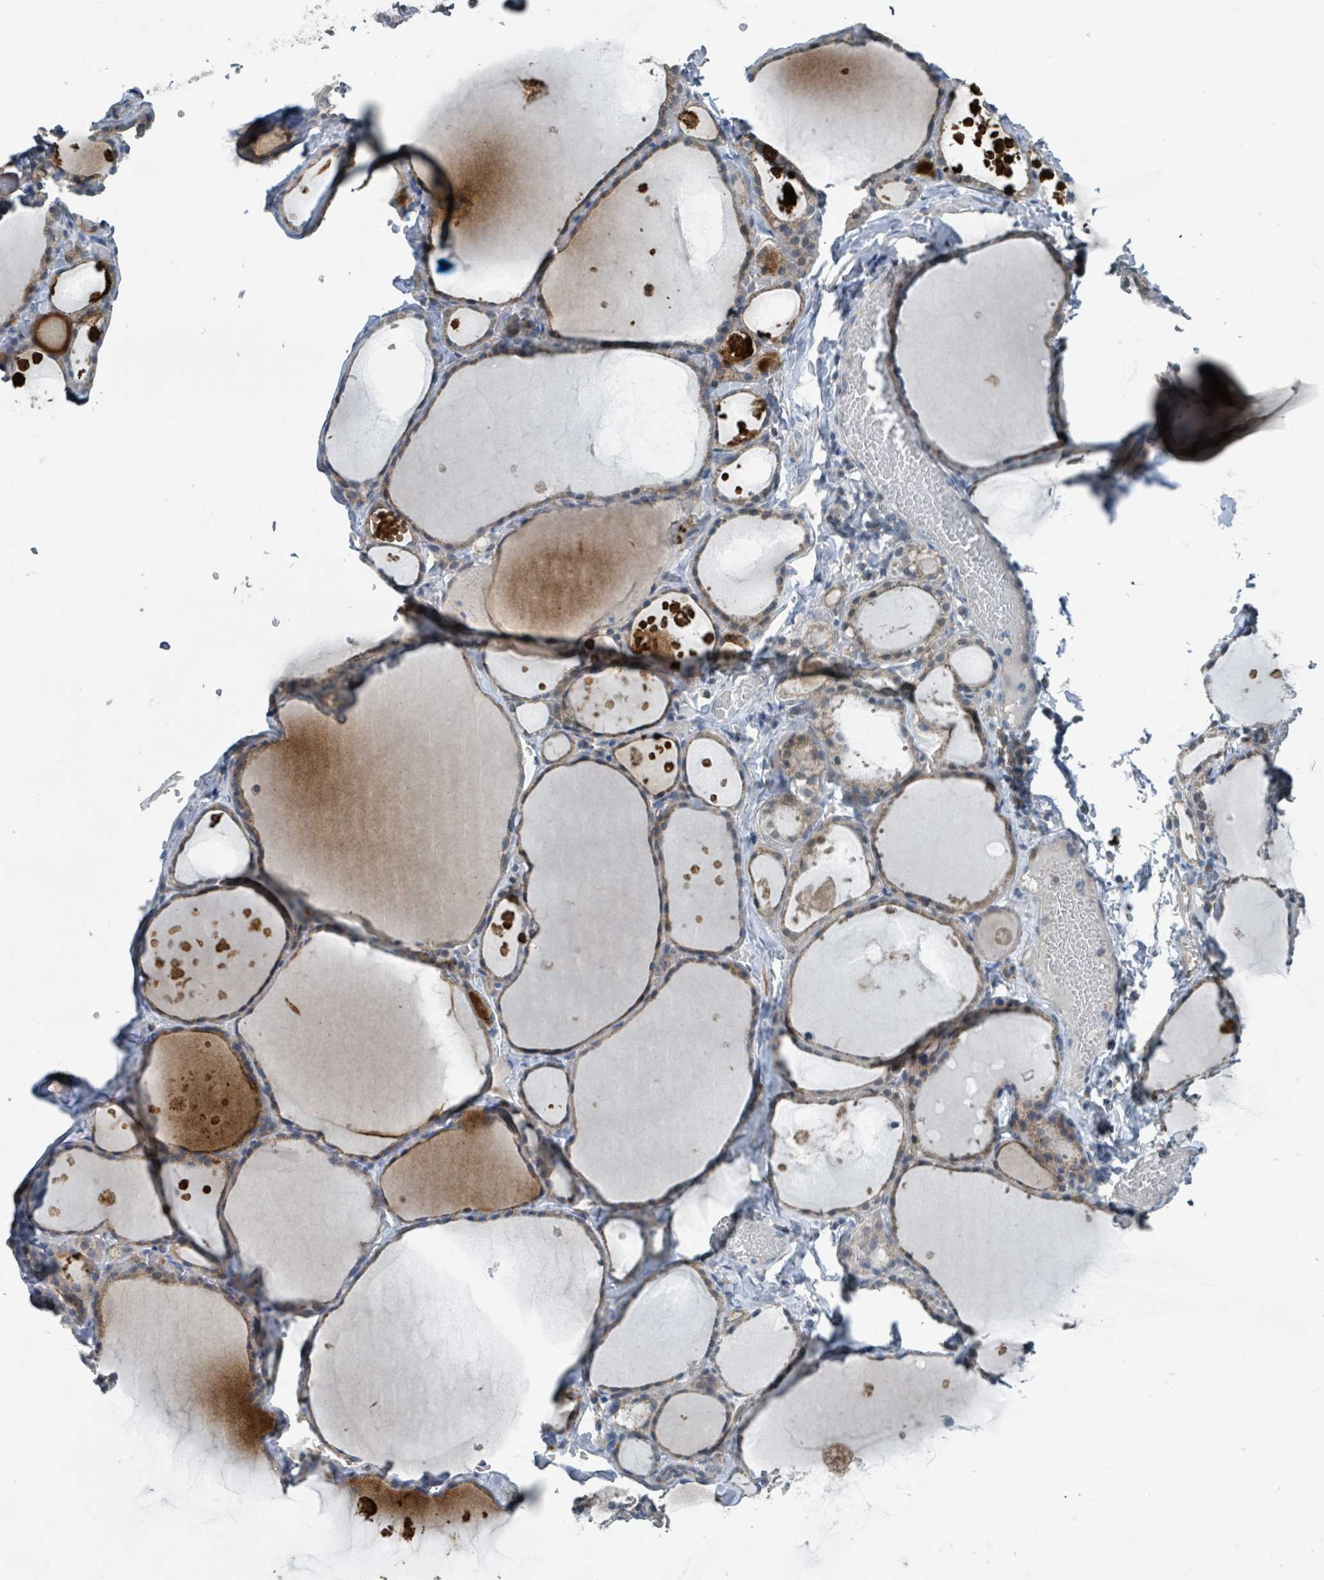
{"staining": {"intensity": "moderate", "quantity": ">75%", "location": "cytoplasmic/membranous"}, "tissue": "thyroid gland", "cell_type": "Glandular cells", "image_type": "normal", "snomed": [{"axis": "morphology", "description": "Normal tissue, NOS"}, {"axis": "topography", "description": "Thyroid gland"}], "caption": "An immunohistochemistry (IHC) photomicrograph of unremarkable tissue is shown. Protein staining in brown highlights moderate cytoplasmic/membranous positivity in thyroid gland within glandular cells.", "gene": "ACBD4", "patient": {"sex": "male", "age": 56}}